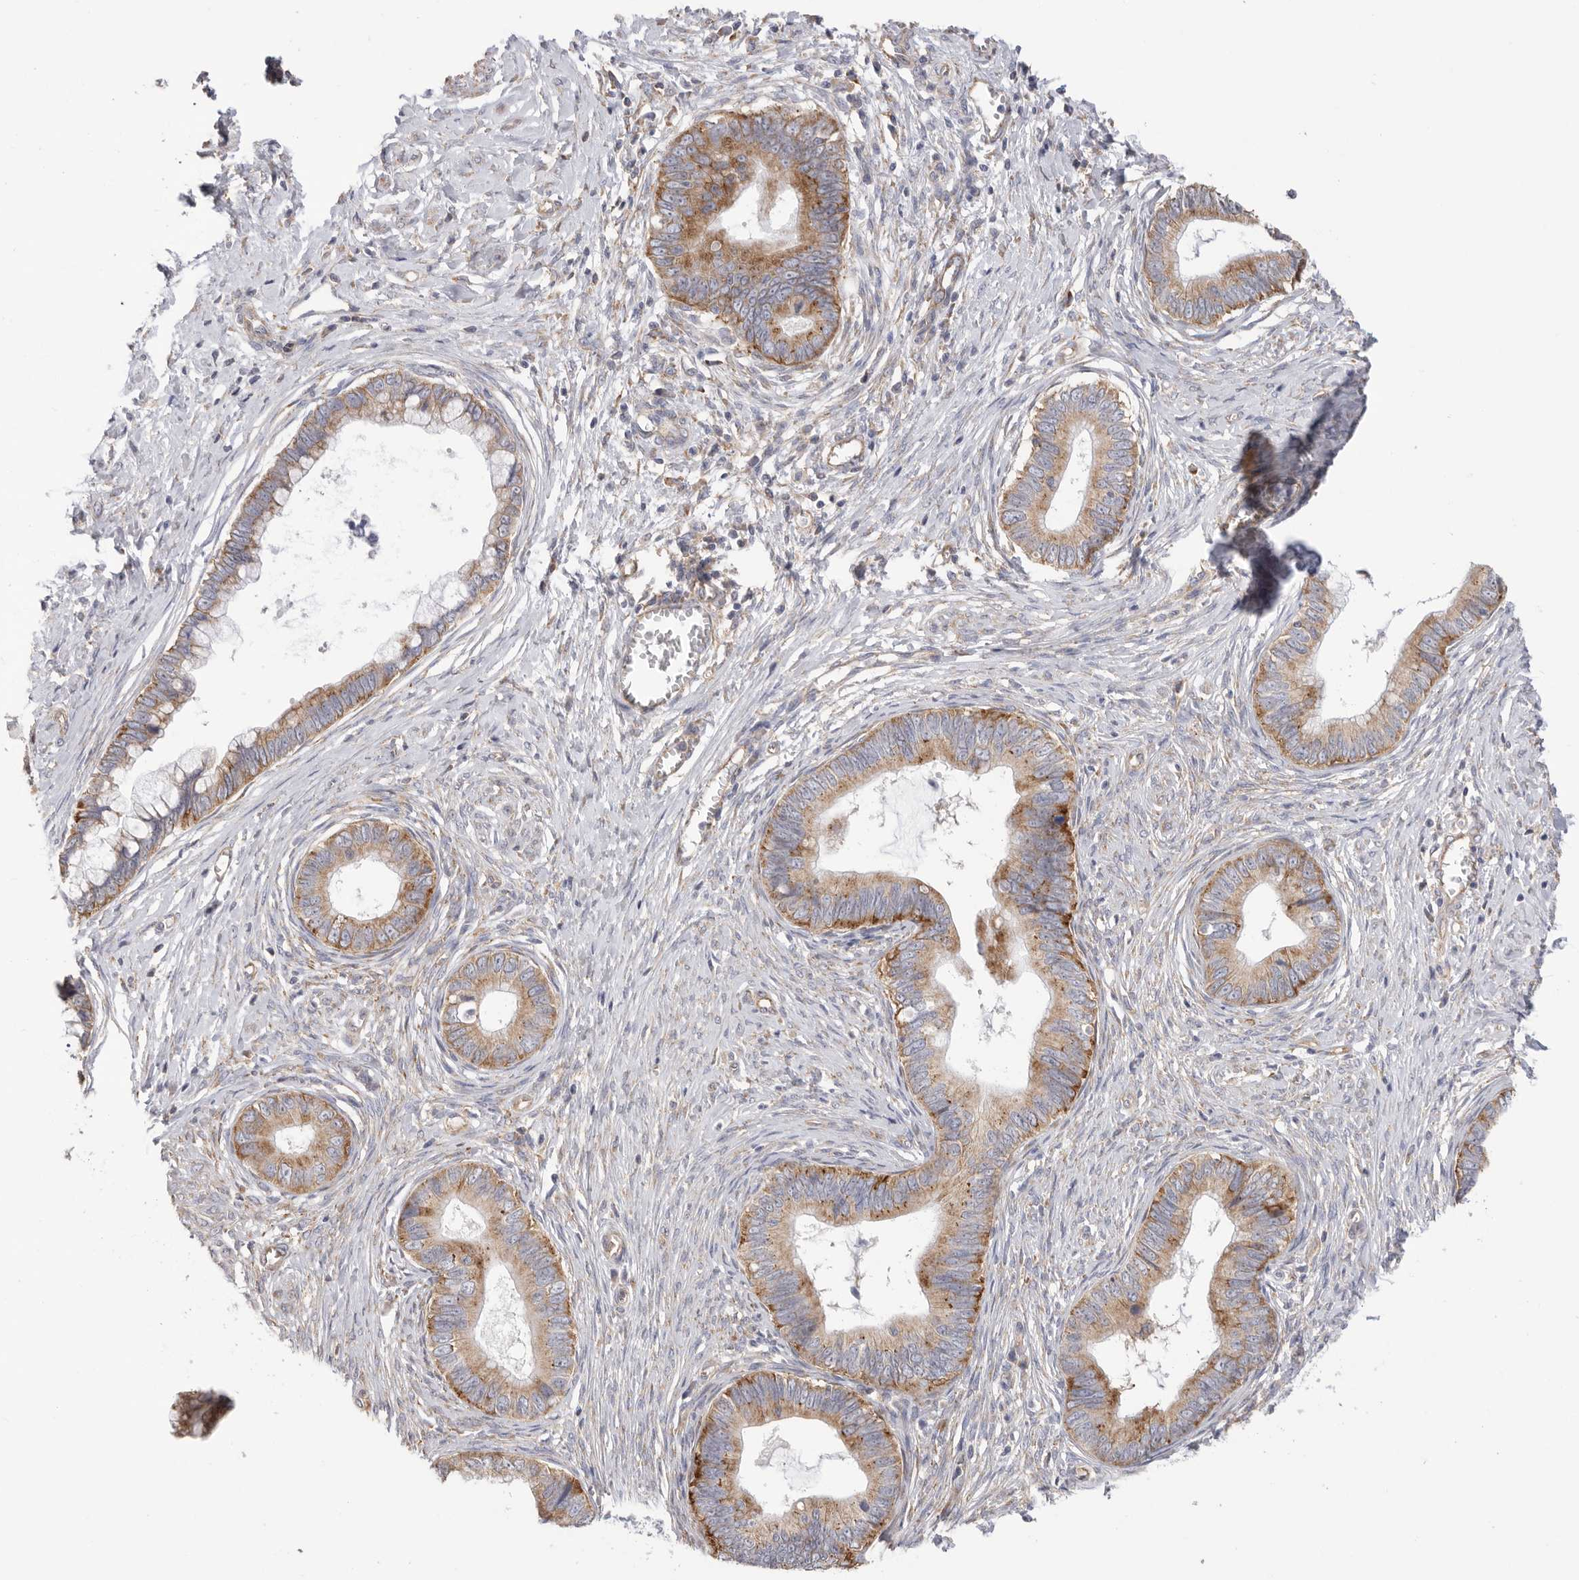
{"staining": {"intensity": "moderate", "quantity": ">75%", "location": "cytoplasmic/membranous"}, "tissue": "cervical cancer", "cell_type": "Tumor cells", "image_type": "cancer", "snomed": [{"axis": "morphology", "description": "Adenocarcinoma, NOS"}, {"axis": "topography", "description": "Cervix"}], "caption": "This image demonstrates immunohistochemistry staining of human cervical cancer (adenocarcinoma), with medium moderate cytoplasmic/membranous positivity in about >75% of tumor cells.", "gene": "SERBP1", "patient": {"sex": "female", "age": 44}}